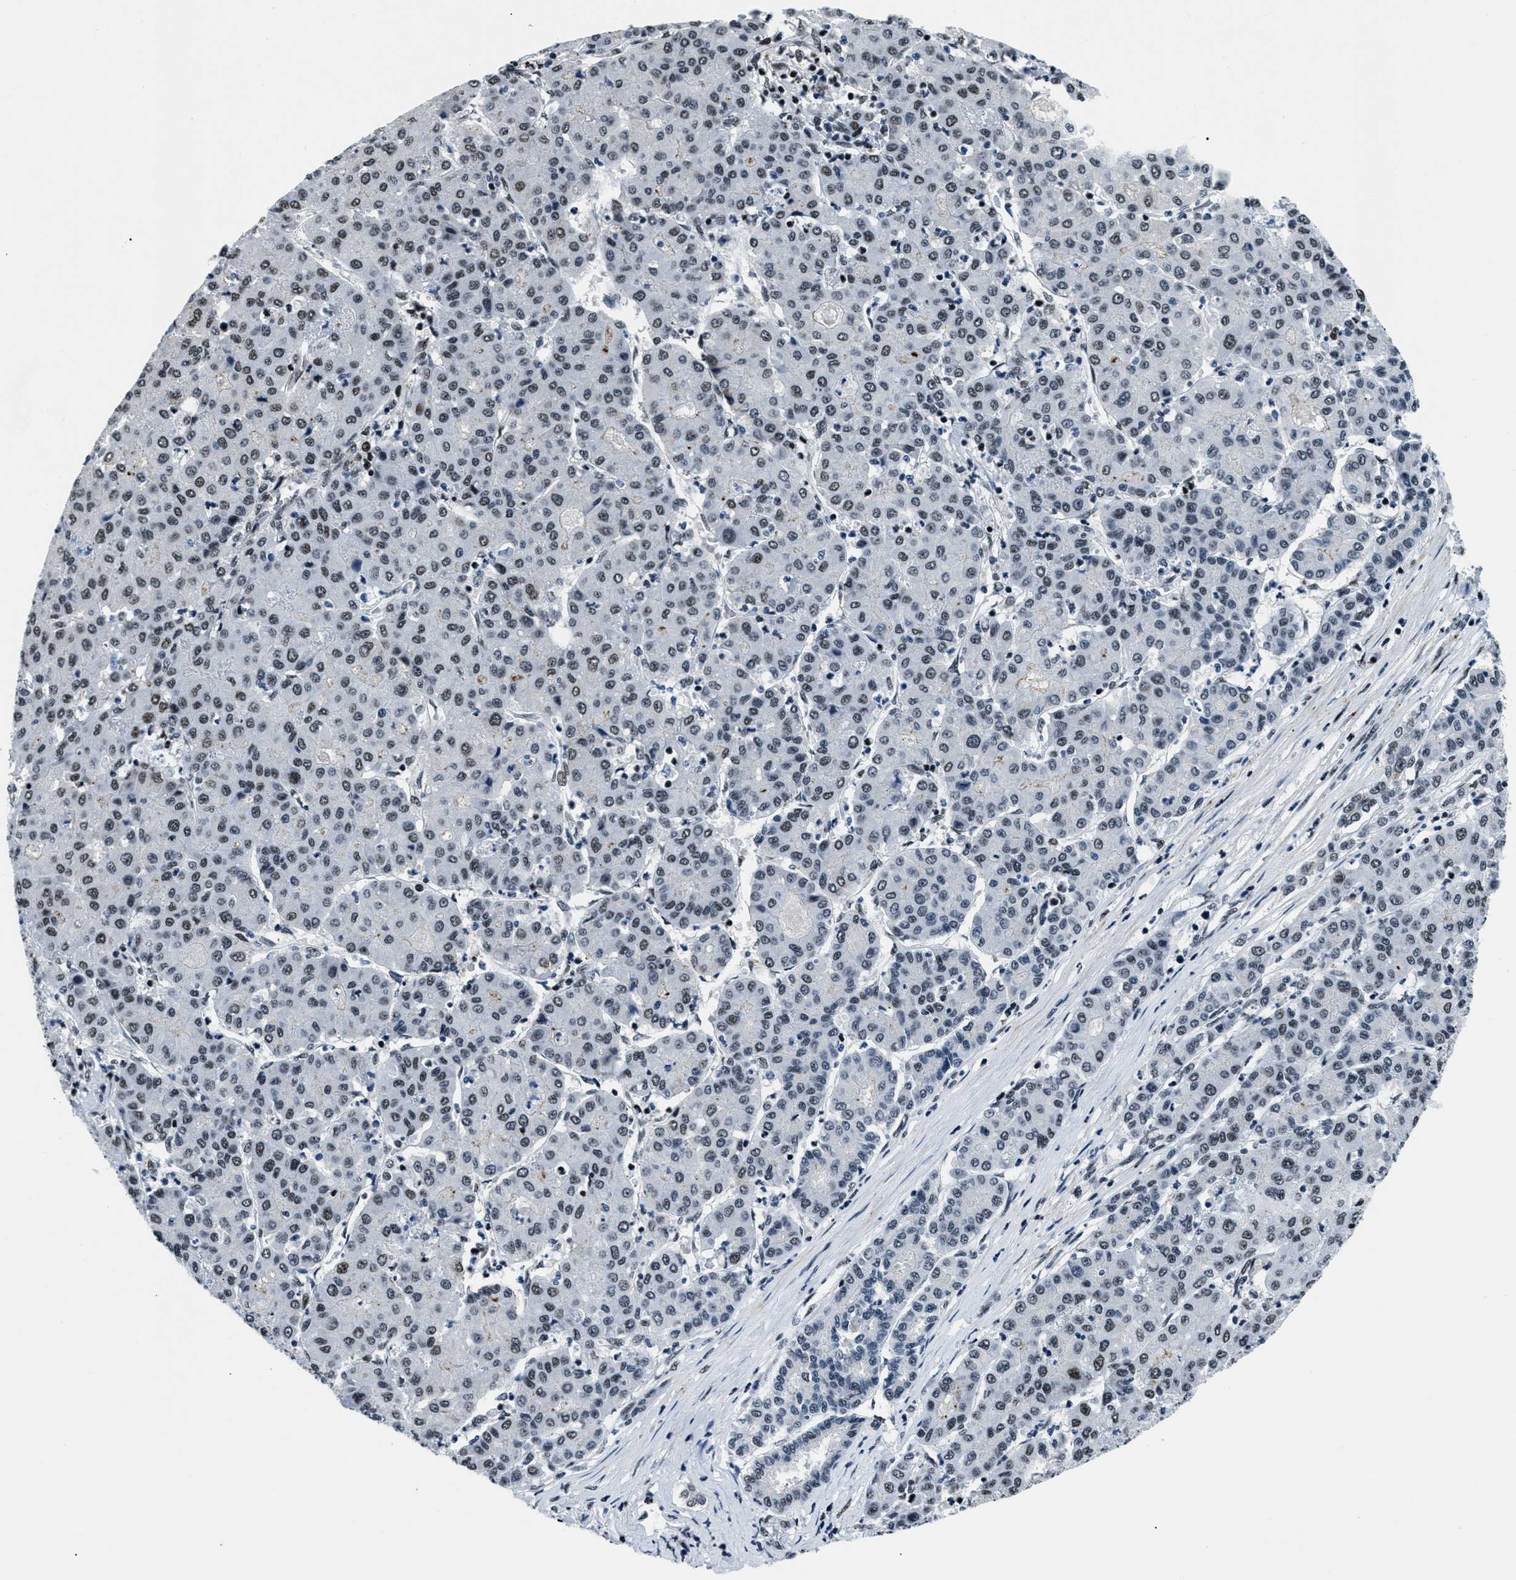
{"staining": {"intensity": "moderate", "quantity": ">75%", "location": "nuclear"}, "tissue": "liver cancer", "cell_type": "Tumor cells", "image_type": "cancer", "snomed": [{"axis": "morphology", "description": "Carcinoma, Hepatocellular, NOS"}, {"axis": "topography", "description": "Liver"}], "caption": "Tumor cells reveal moderate nuclear staining in approximately >75% of cells in liver cancer.", "gene": "SMARCB1", "patient": {"sex": "male", "age": 65}}